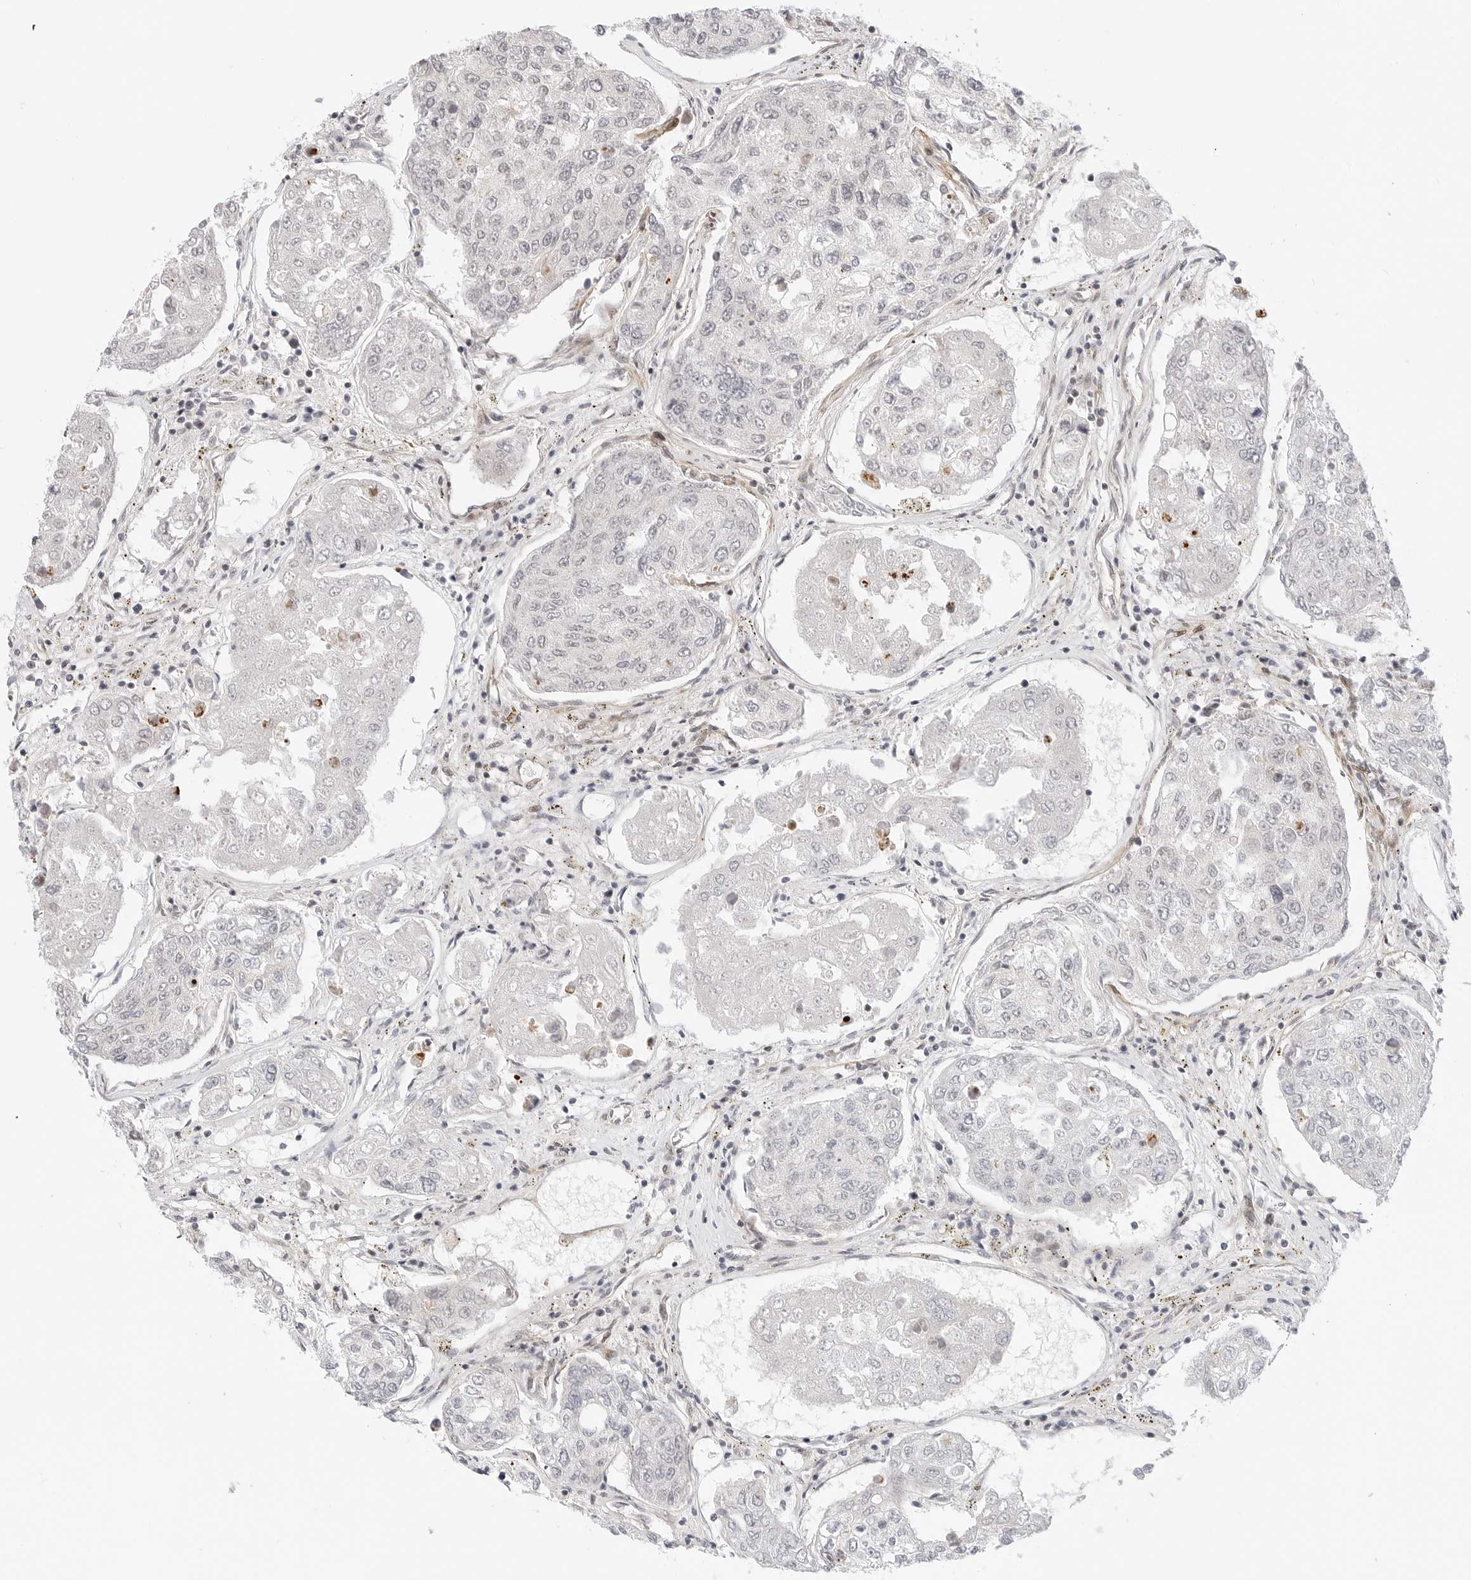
{"staining": {"intensity": "negative", "quantity": "none", "location": "none"}, "tissue": "urothelial cancer", "cell_type": "Tumor cells", "image_type": "cancer", "snomed": [{"axis": "morphology", "description": "Urothelial carcinoma, High grade"}, {"axis": "topography", "description": "Lymph node"}, {"axis": "topography", "description": "Urinary bladder"}], "caption": "IHC of urothelial cancer shows no positivity in tumor cells.", "gene": "ZNF613", "patient": {"sex": "male", "age": 51}}